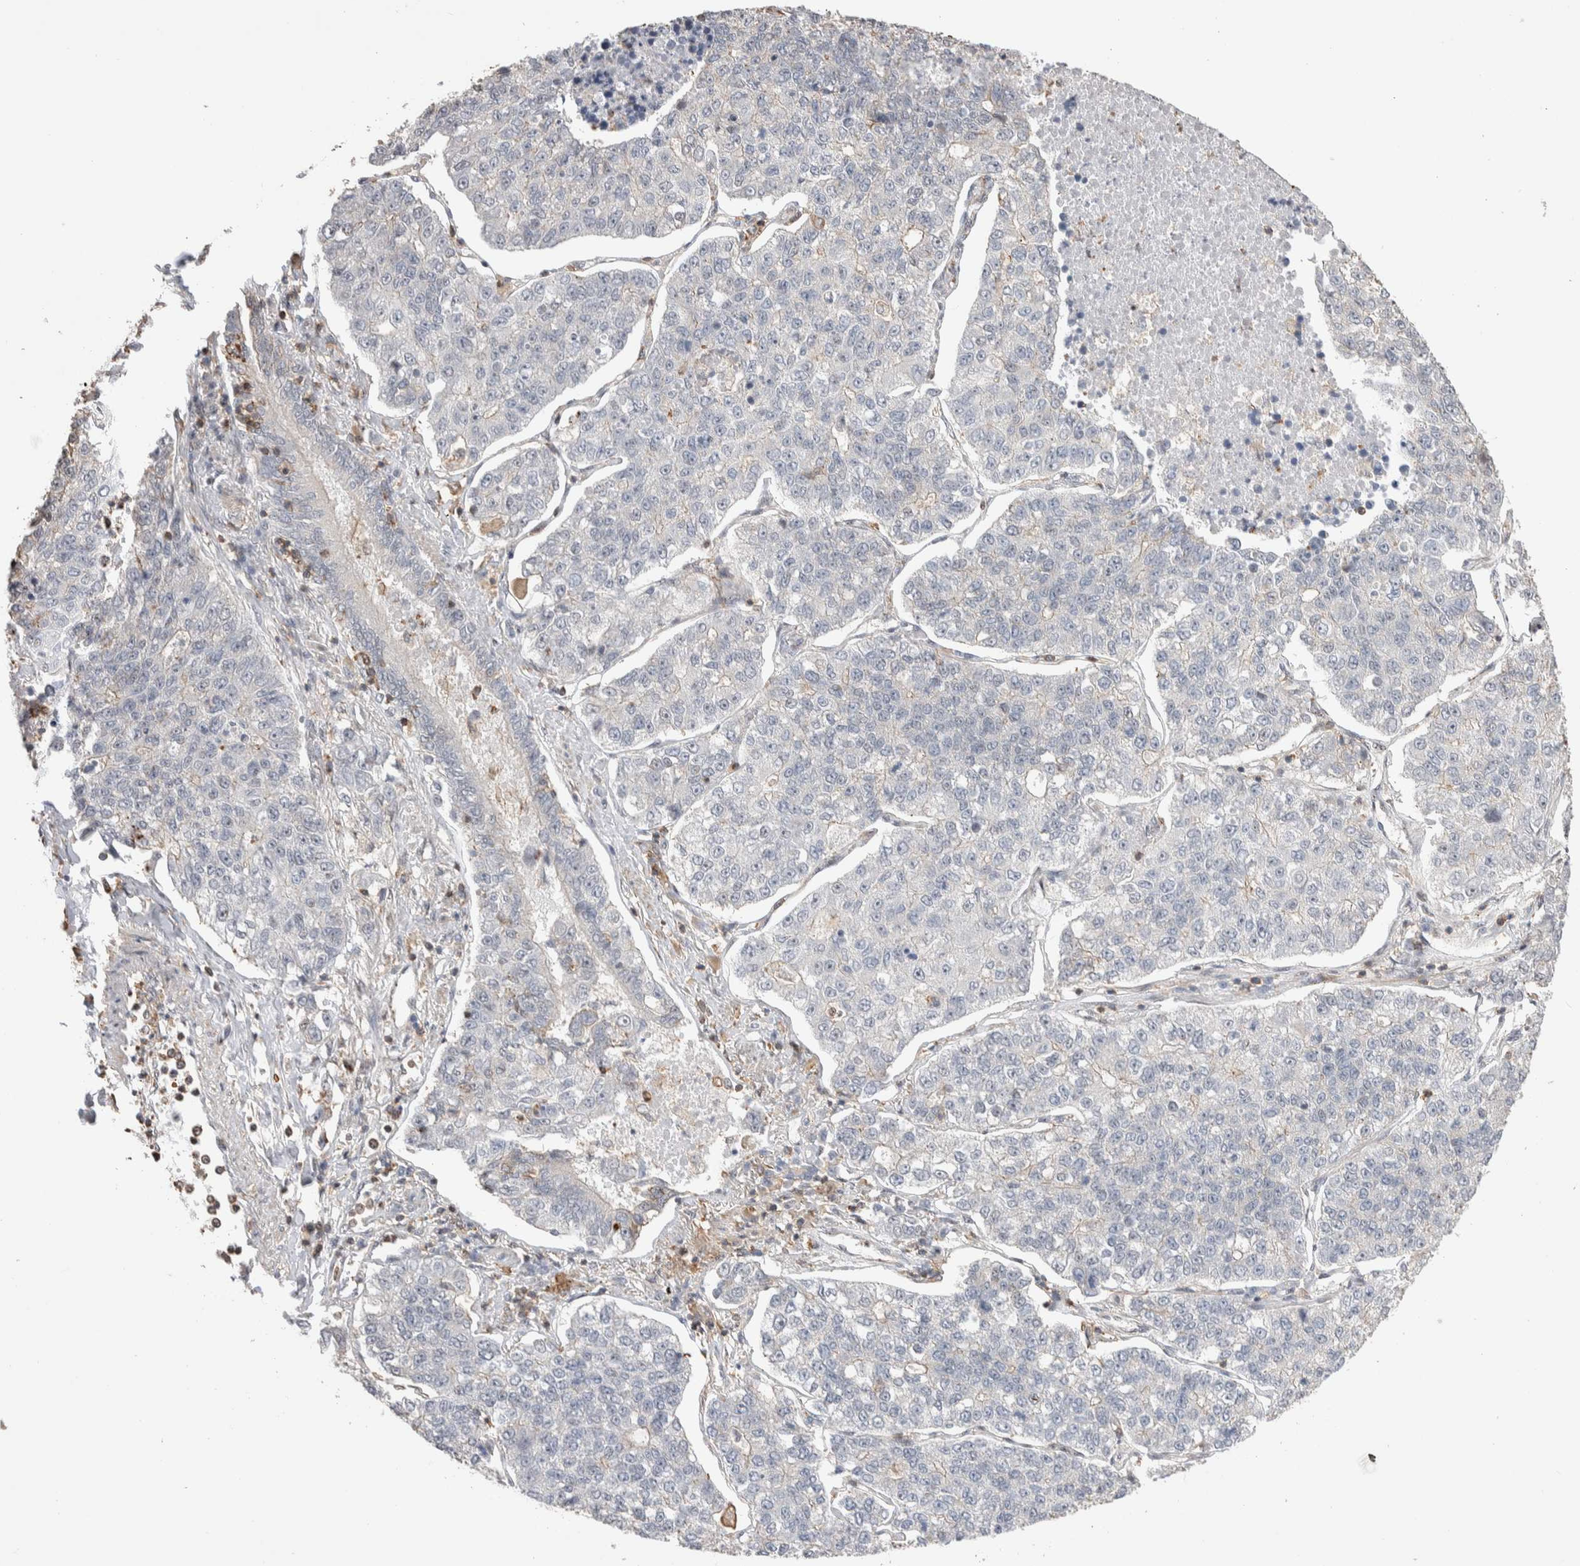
{"staining": {"intensity": "negative", "quantity": "none", "location": "none"}, "tissue": "lung cancer", "cell_type": "Tumor cells", "image_type": "cancer", "snomed": [{"axis": "morphology", "description": "Adenocarcinoma, NOS"}, {"axis": "topography", "description": "Lung"}], "caption": "Human lung adenocarcinoma stained for a protein using immunohistochemistry displays no expression in tumor cells.", "gene": "ZNF704", "patient": {"sex": "male", "age": 49}}